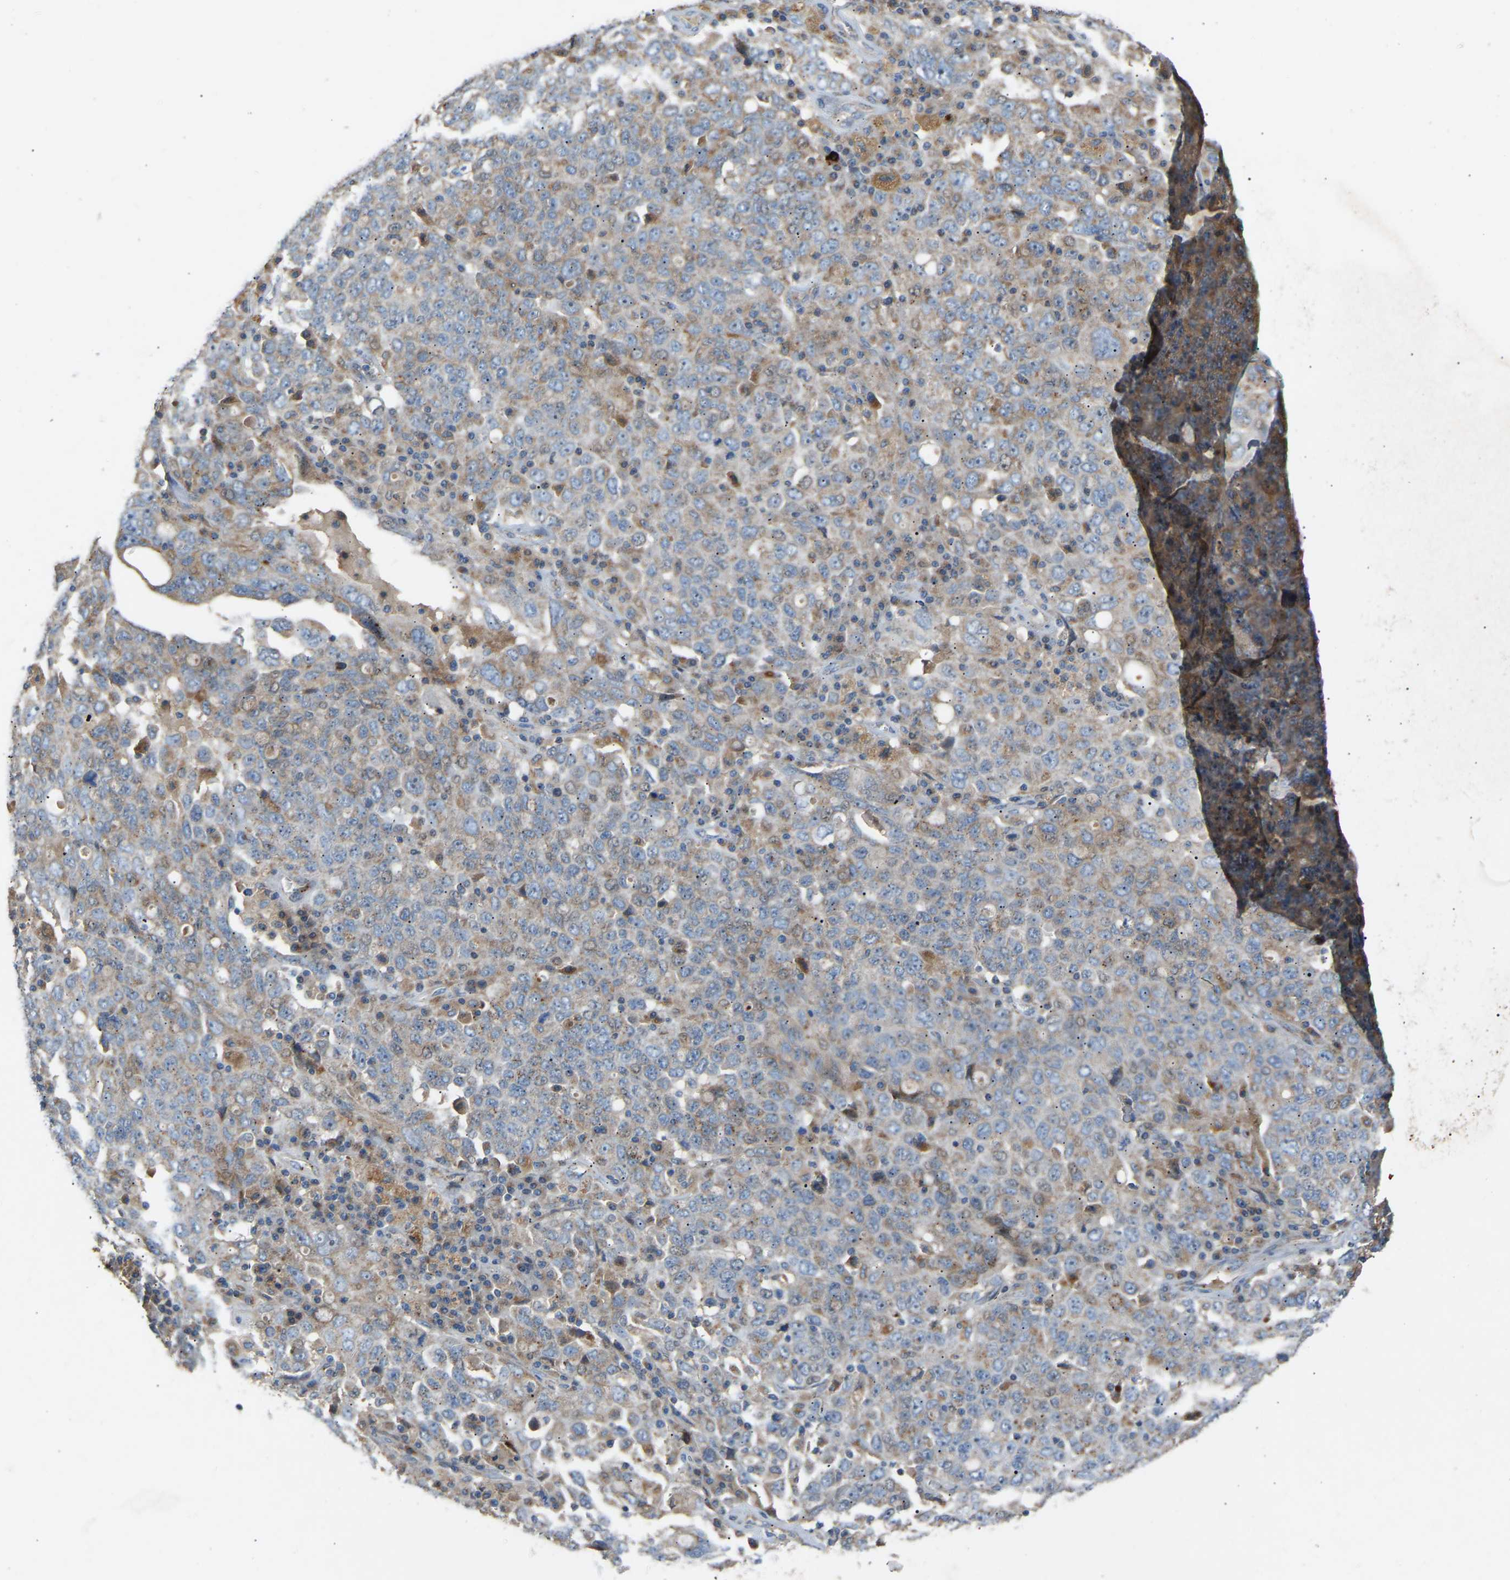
{"staining": {"intensity": "weak", "quantity": "<25%", "location": "cytoplasmic/membranous"}, "tissue": "ovarian cancer", "cell_type": "Tumor cells", "image_type": "cancer", "snomed": [{"axis": "morphology", "description": "Carcinoma, endometroid"}, {"axis": "topography", "description": "Ovary"}], "caption": "Immunohistochemistry (IHC) of ovarian cancer reveals no expression in tumor cells. (DAB (3,3'-diaminobenzidine) immunohistochemistry (IHC), high magnification).", "gene": "RGP1", "patient": {"sex": "female", "age": 62}}